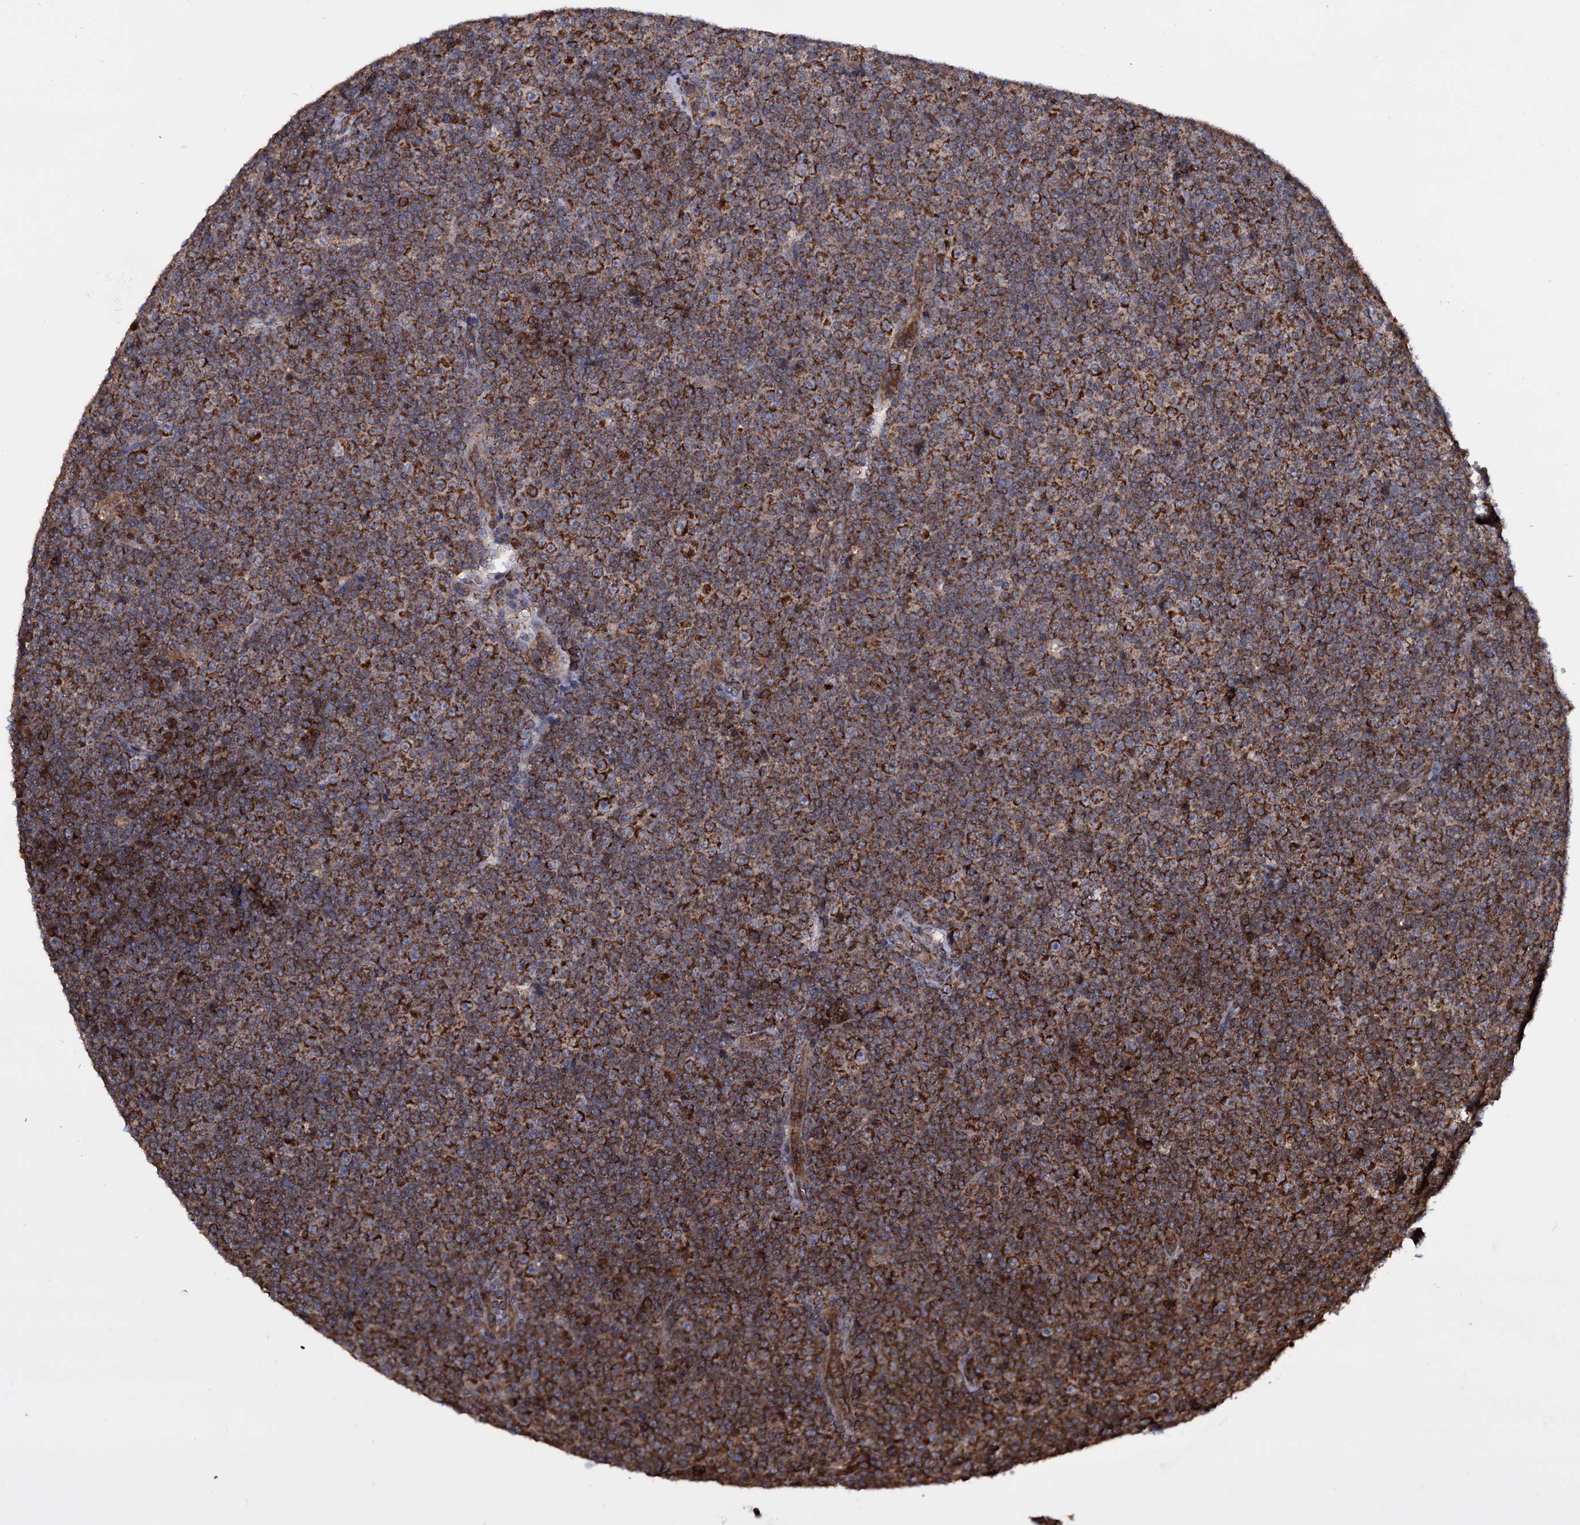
{"staining": {"intensity": "strong", "quantity": ">75%", "location": "cytoplasmic/membranous"}, "tissue": "lymphoma", "cell_type": "Tumor cells", "image_type": "cancer", "snomed": [{"axis": "morphology", "description": "Malignant lymphoma, non-Hodgkin's type, Low grade"}, {"axis": "topography", "description": "Lymph node"}], "caption": "An image showing strong cytoplasmic/membranous staining in approximately >75% of tumor cells in low-grade malignant lymphoma, non-Hodgkin's type, as visualized by brown immunohistochemical staining.", "gene": "MRPL42", "patient": {"sex": "female", "age": 67}}